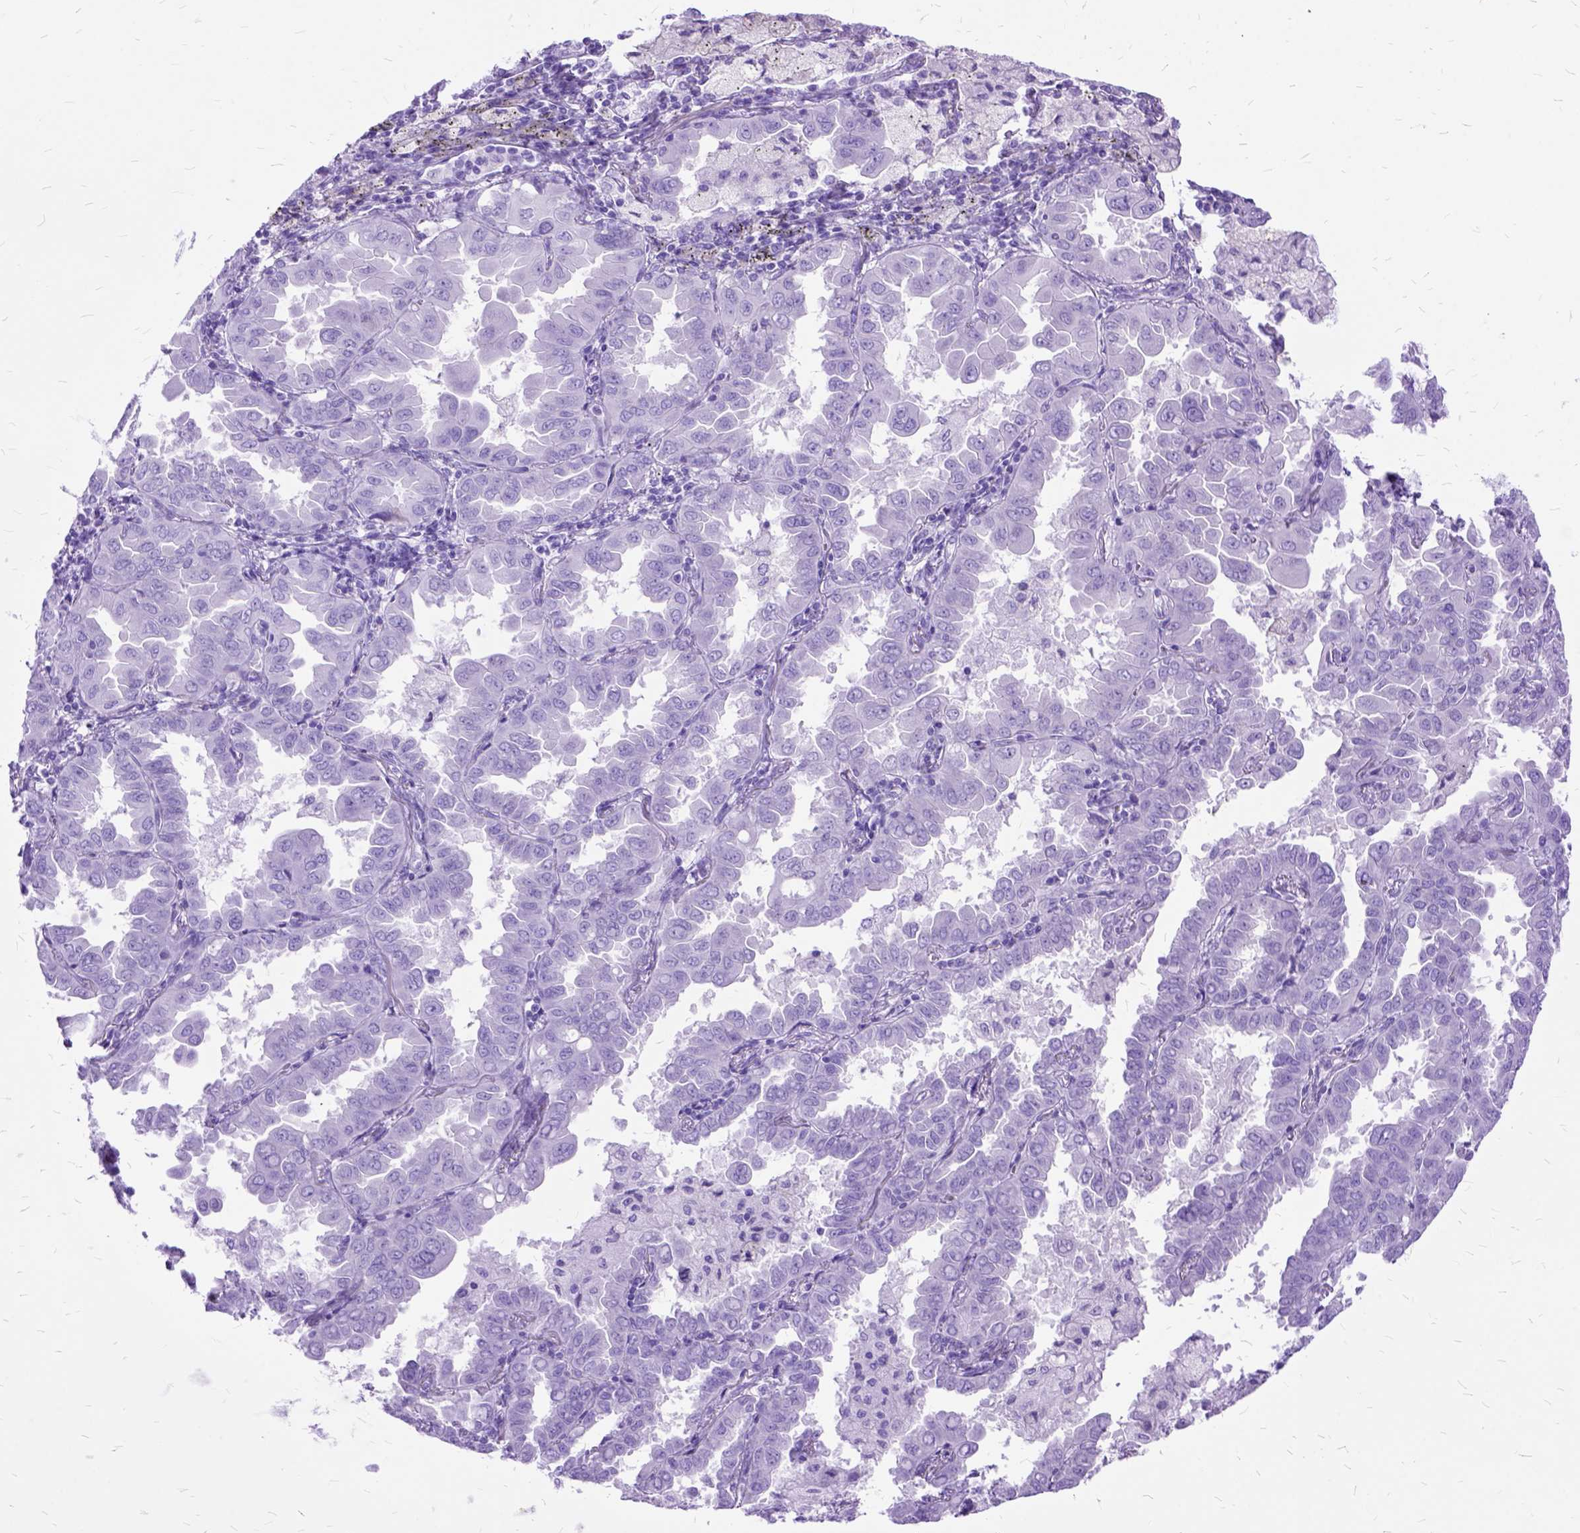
{"staining": {"intensity": "negative", "quantity": "none", "location": "none"}, "tissue": "lung cancer", "cell_type": "Tumor cells", "image_type": "cancer", "snomed": [{"axis": "morphology", "description": "Adenocarcinoma, NOS"}, {"axis": "topography", "description": "Lung"}], "caption": "Adenocarcinoma (lung) stained for a protein using IHC demonstrates no expression tumor cells.", "gene": "DNAH2", "patient": {"sex": "male", "age": 64}}